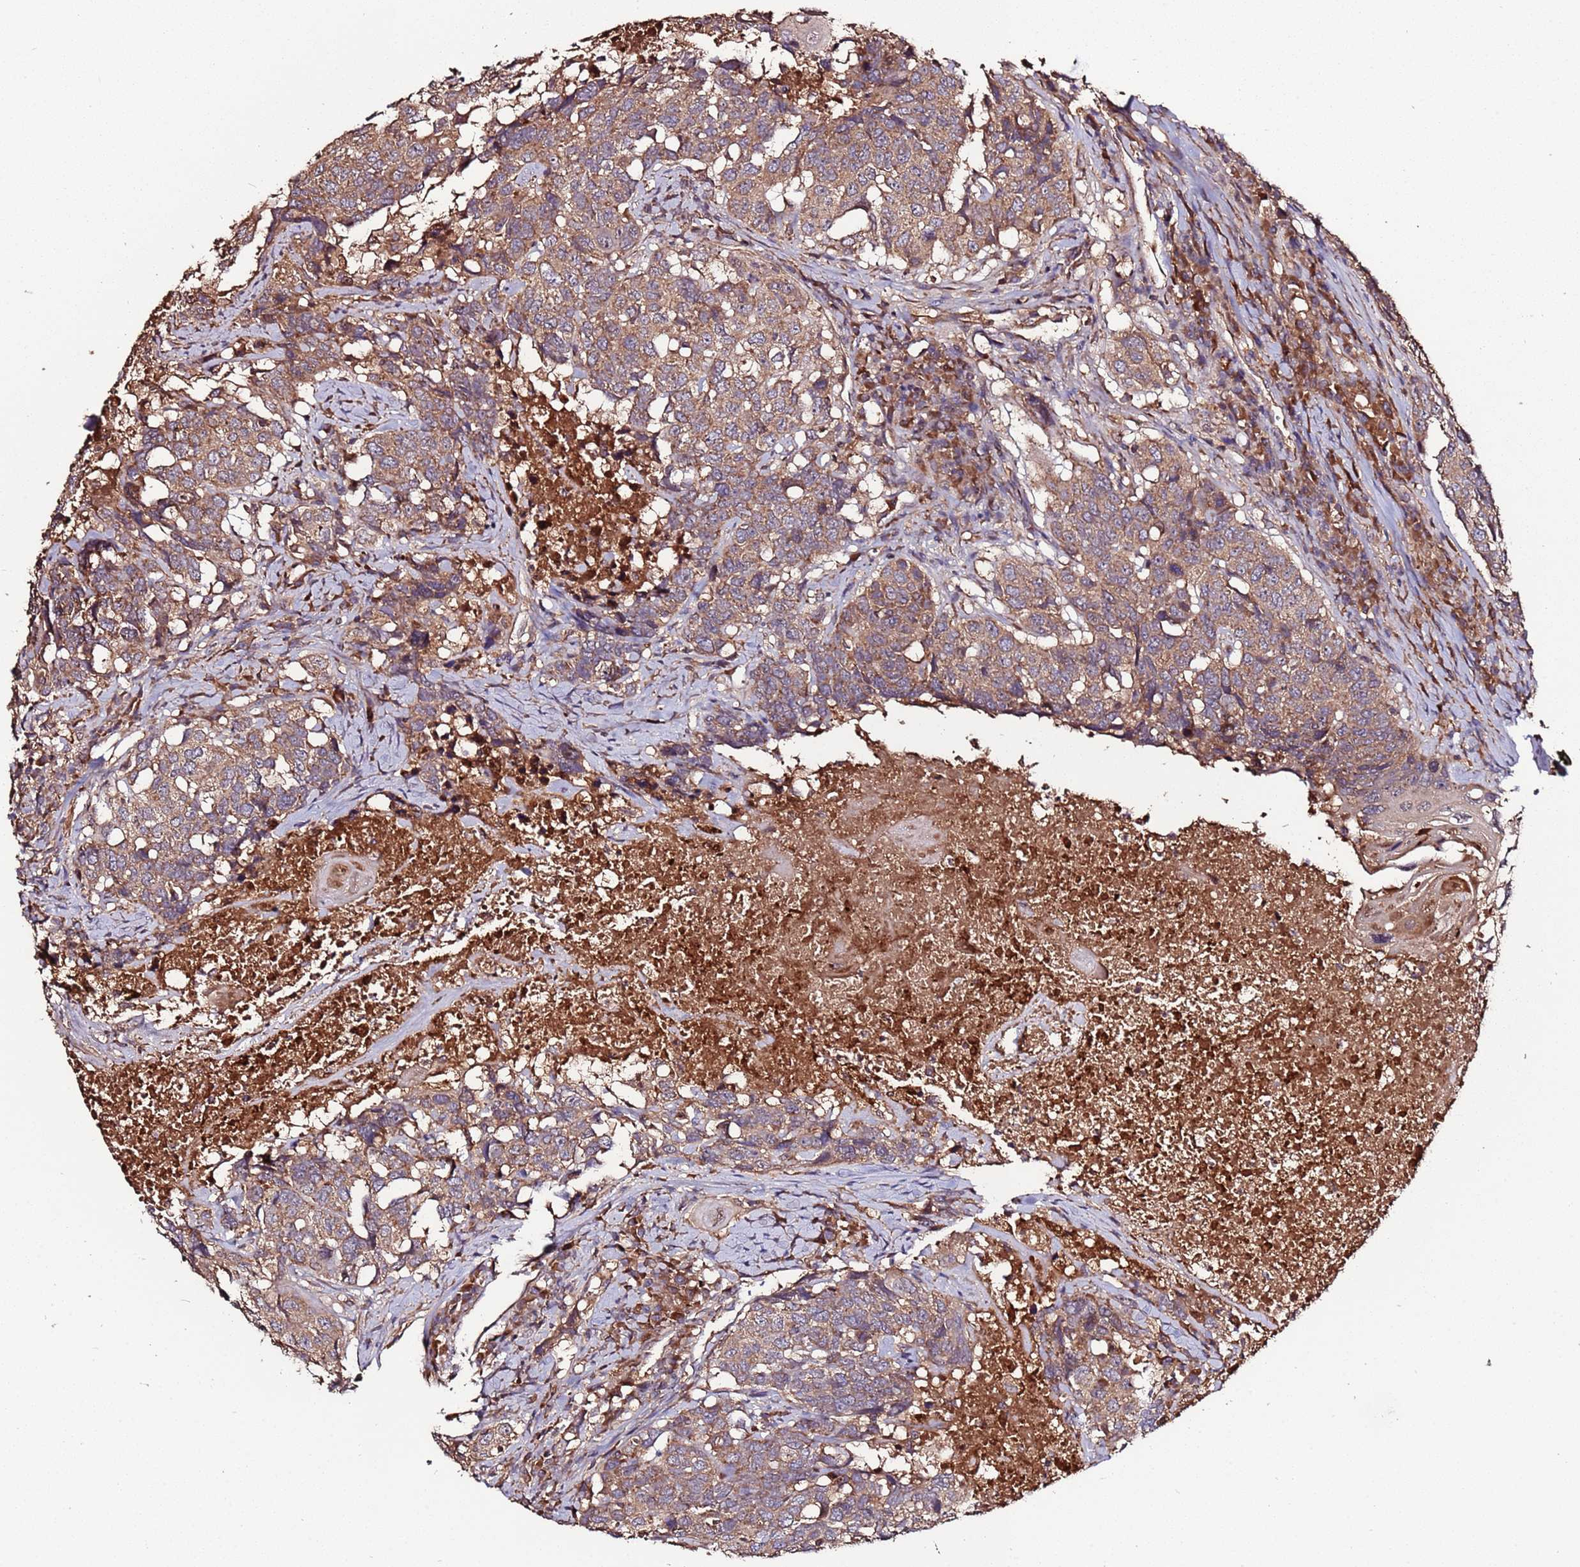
{"staining": {"intensity": "moderate", "quantity": ">75%", "location": "cytoplasmic/membranous"}, "tissue": "head and neck cancer", "cell_type": "Tumor cells", "image_type": "cancer", "snomed": [{"axis": "morphology", "description": "Squamous cell carcinoma, NOS"}, {"axis": "topography", "description": "Head-Neck"}], "caption": "Moderate cytoplasmic/membranous expression for a protein is present in about >75% of tumor cells of squamous cell carcinoma (head and neck) using IHC.", "gene": "RPS15A", "patient": {"sex": "male", "age": 66}}